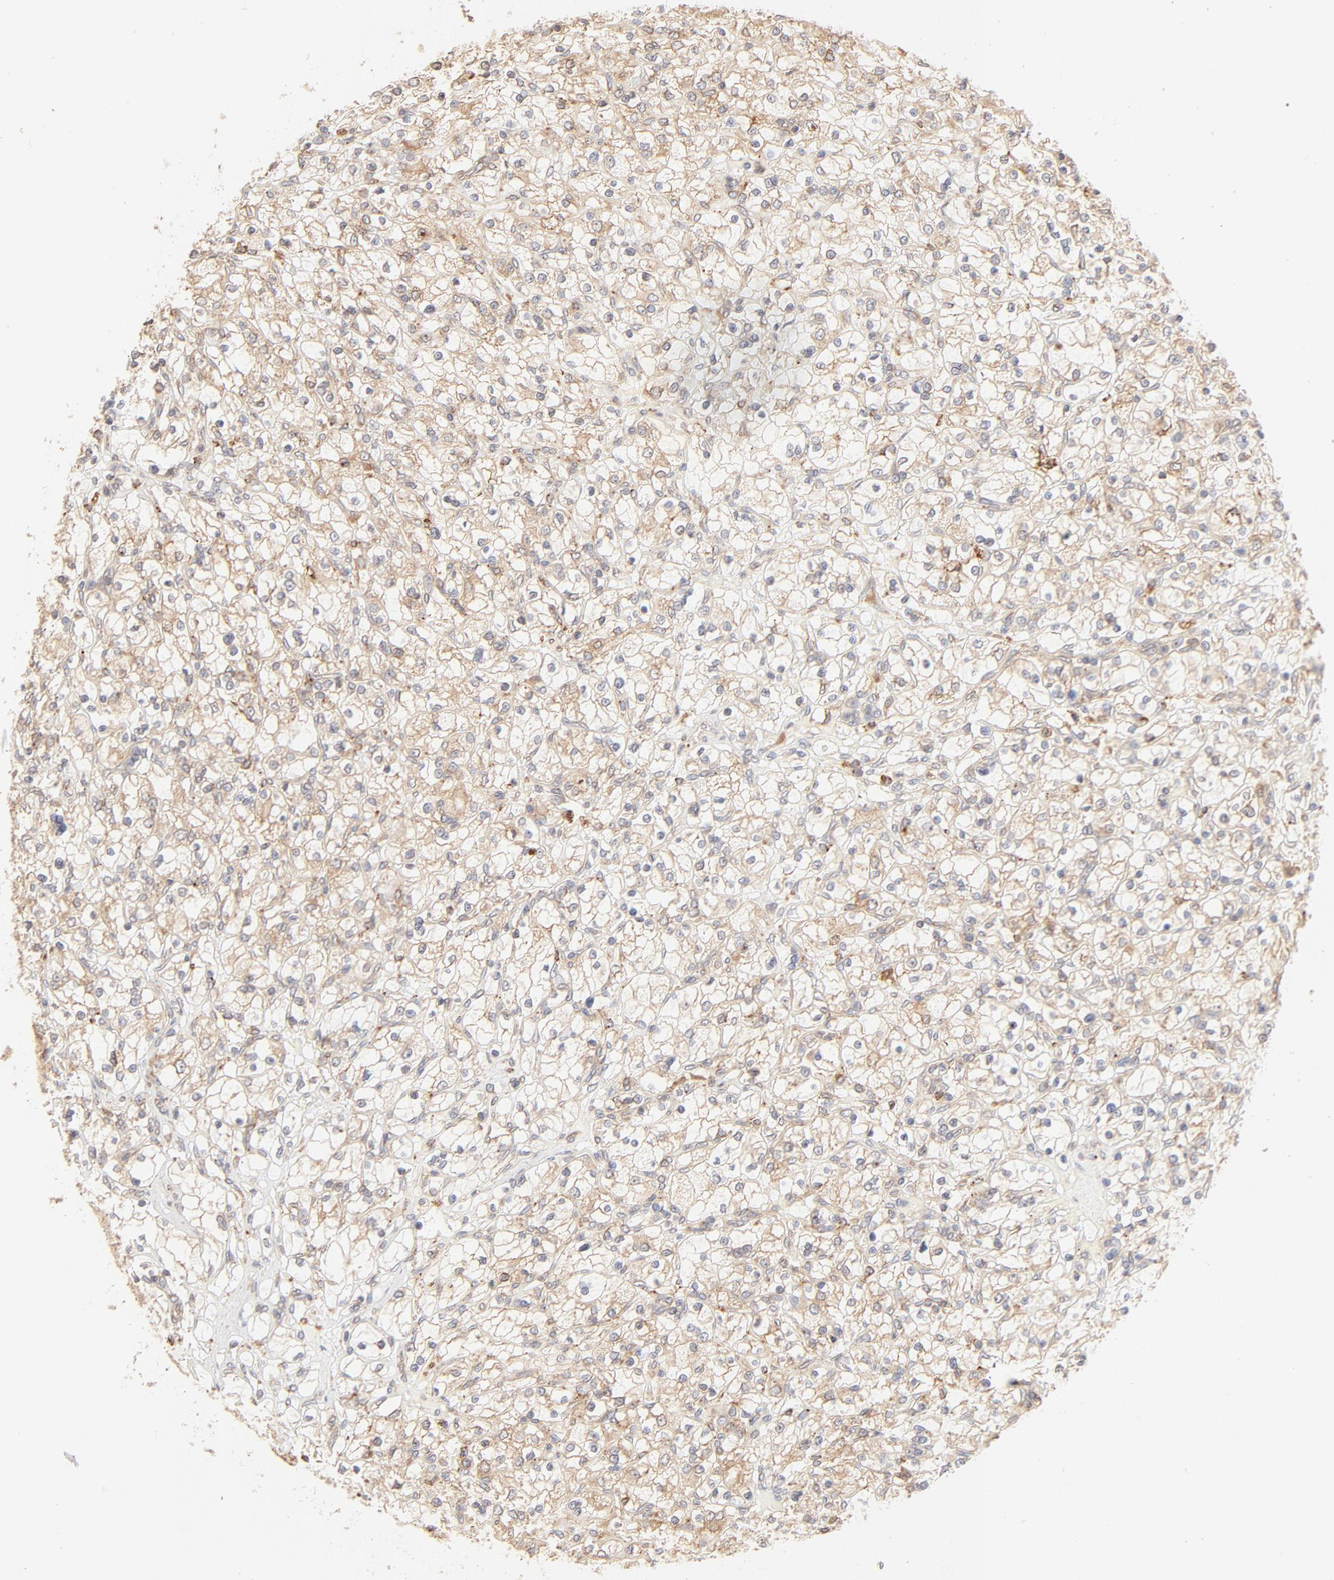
{"staining": {"intensity": "moderate", "quantity": ">75%", "location": "cytoplasmic/membranous"}, "tissue": "renal cancer", "cell_type": "Tumor cells", "image_type": "cancer", "snomed": [{"axis": "morphology", "description": "Adenocarcinoma, NOS"}, {"axis": "topography", "description": "Kidney"}], "caption": "Protein expression analysis of renal cancer (adenocarcinoma) reveals moderate cytoplasmic/membranous staining in about >75% of tumor cells.", "gene": "PARP12", "patient": {"sex": "female", "age": 83}}